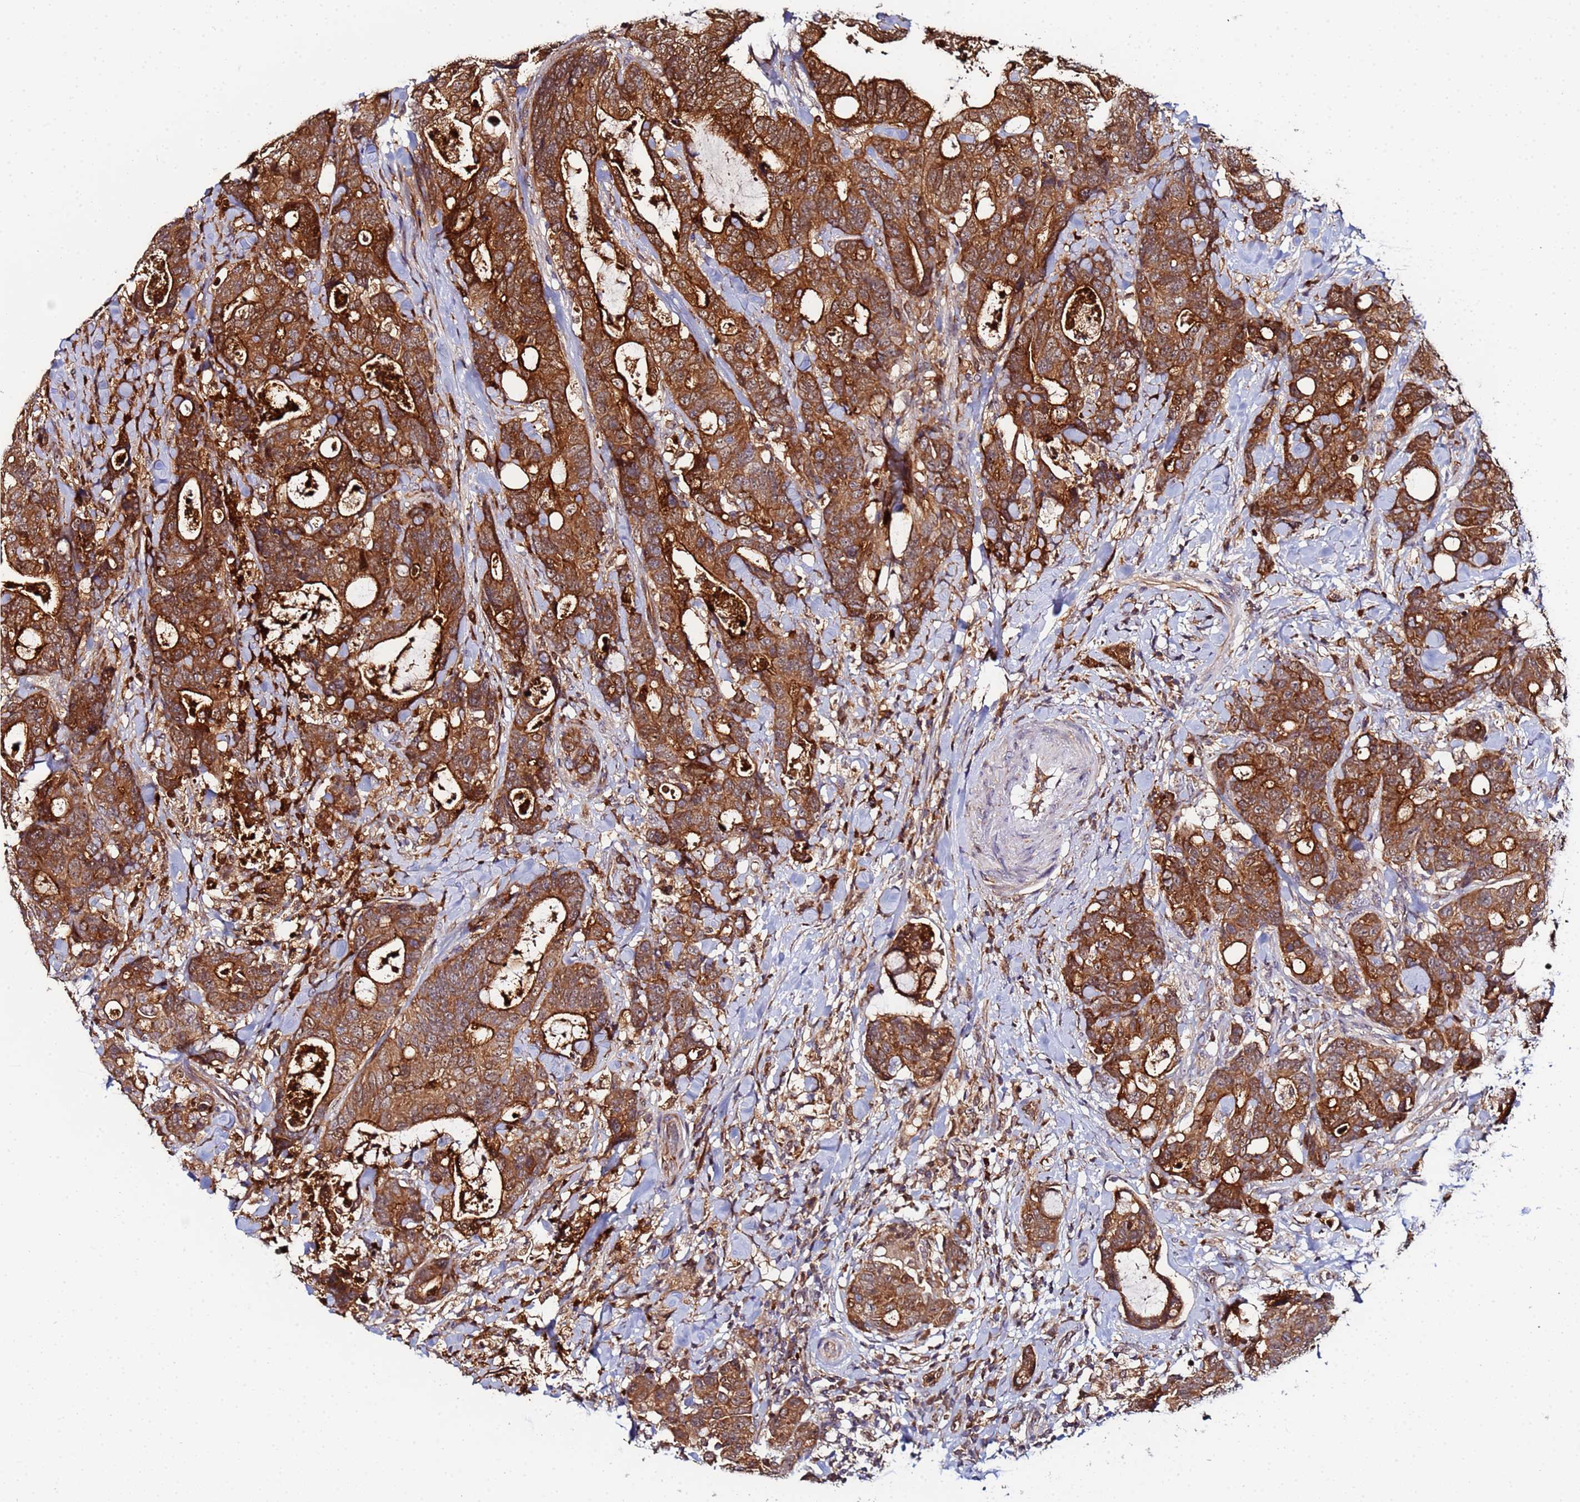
{"staining": {"intensity": "strong", "quantity": ">75%", "location": "cytoplasmic/membranous"}, "tissue": "colorectal cancer", "cell_type": "Tumor cells", "image_type": "cancer", "snomed": [{"axis": "morphology", "description": "Adenocarcinoma, NOS"}, {"axis": "topography", "description": "Colon"}], "caption": "Tumor cells demonstrate high levels of strong cytoplasmic/membranous staining in about >75% of cells in human colorectal cancer (adenocarcinoma).", "gene": "CCDC127", "patient": {"sex": "female", "age": 82}}